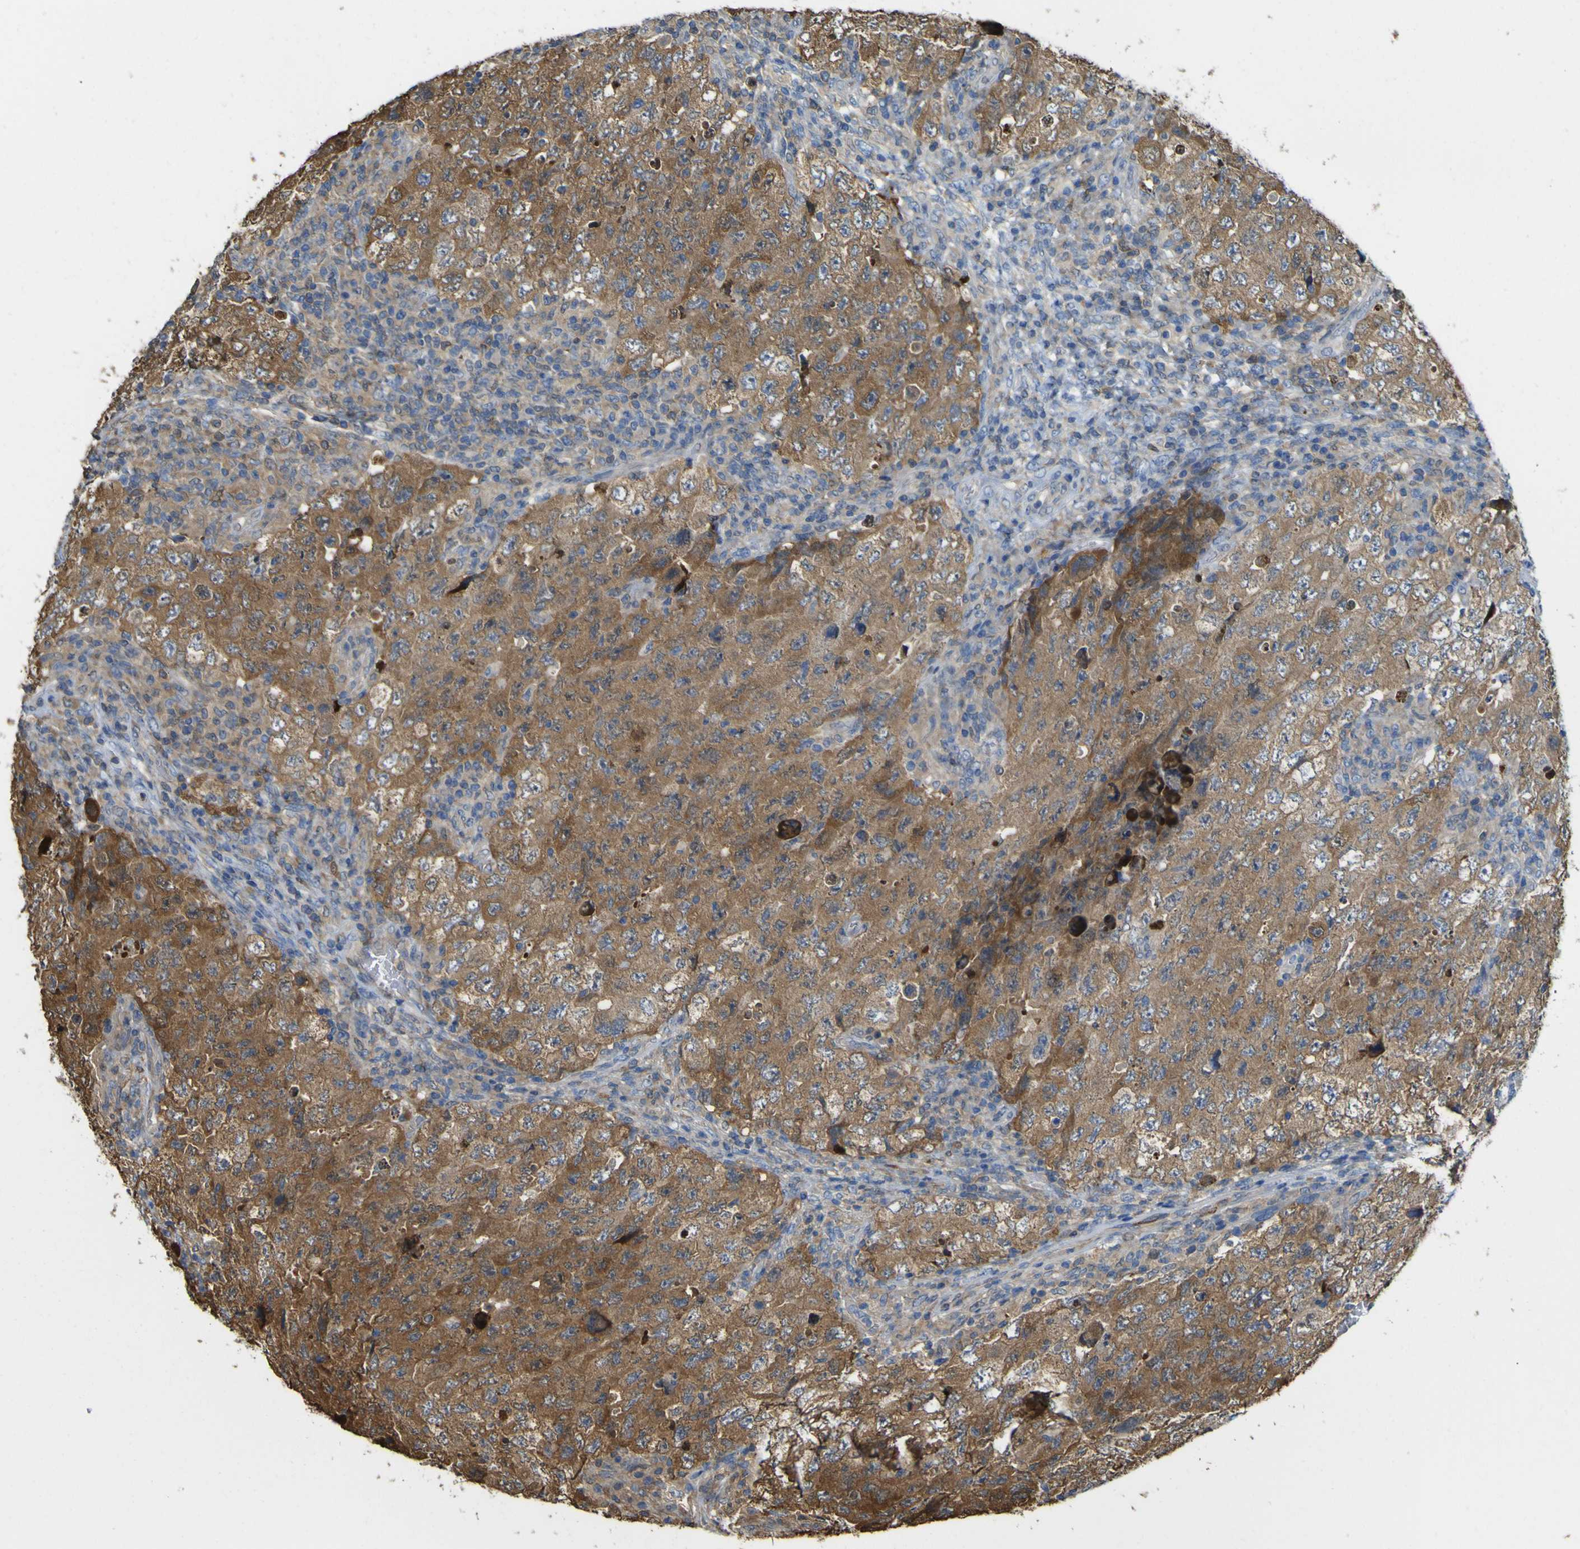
{"staining": {"intensity": "moderate", "quantity": ">75%", "location": "cytoplasmic/membranous"}, "tissue": "testis cancer", "cell_type": "Tumor cells", "image_type": "cancer", "snomed": [{"axis": "morphology", "description": "Carcinoma, Embryonal, NOS"}, {"axis": "topography", "description": "Testis"}], "caption": "Testis cancer (embryonal carcinoma) stained with a protein marker shows moderate staining in tumor cells.", "gene": "ABHD3", "patient": {"sex": "male", "age": 26}}